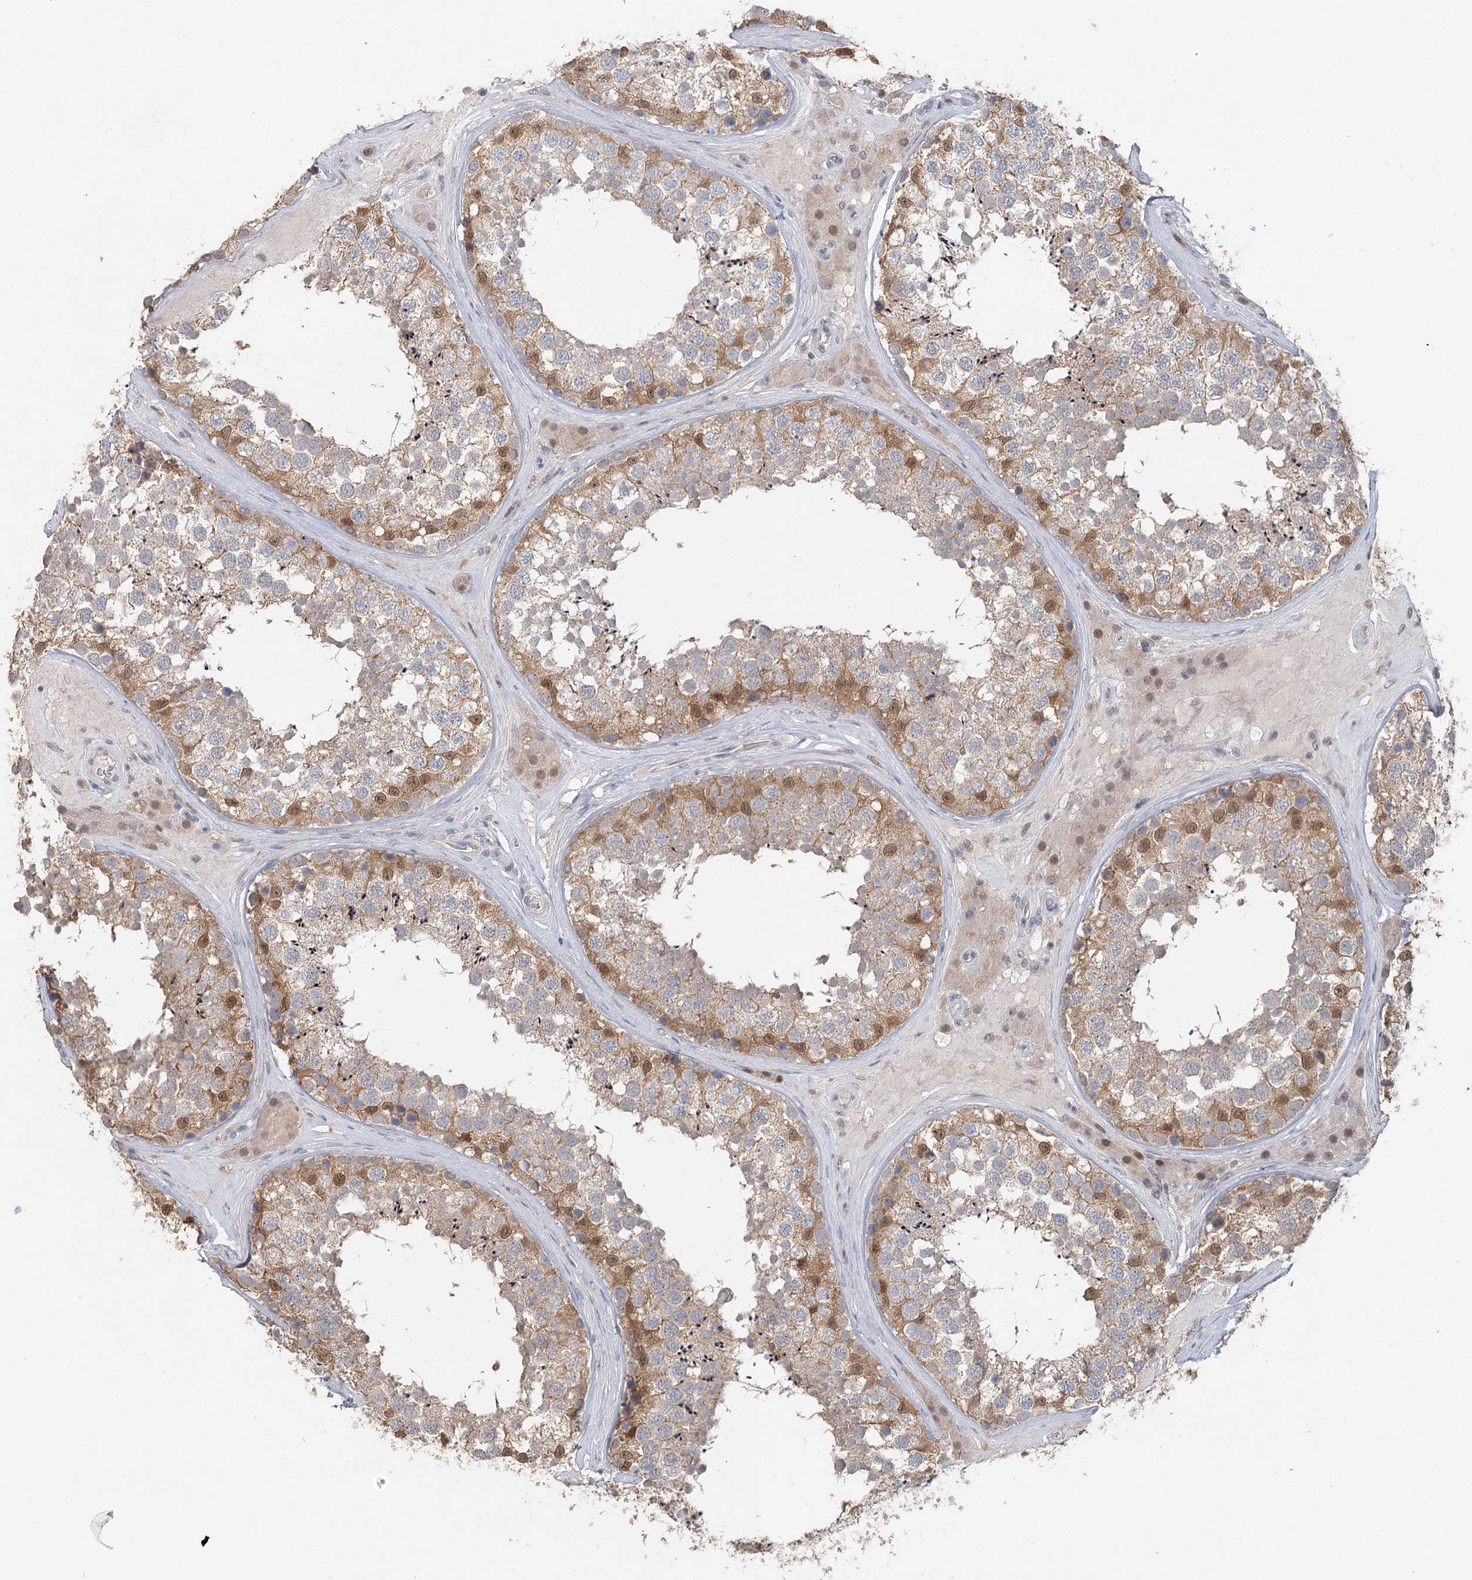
{"staining": {"intensity": "moderate", "quantity": "25%-75%", "location": "cytoplasmic/membranous,nuclear"}, "tissue": "testis", "cell_type": "Cells in seminiferous ducts", "image_type": "normal", "snomed": [{"axis": "morphology", "description": "Normal tissue, NOS"}, {"axis": "topography", "description": "Testis"}], "caption": "This micrograph shows immunohistochemistry staining of normal testis, with medium moderate cytoplasmic/membranous,nuclear staining in about 25%-75% of cells in seminiferous ducts.", "gene": "ADK", "patient": {"sex": "male", "age": 46}}